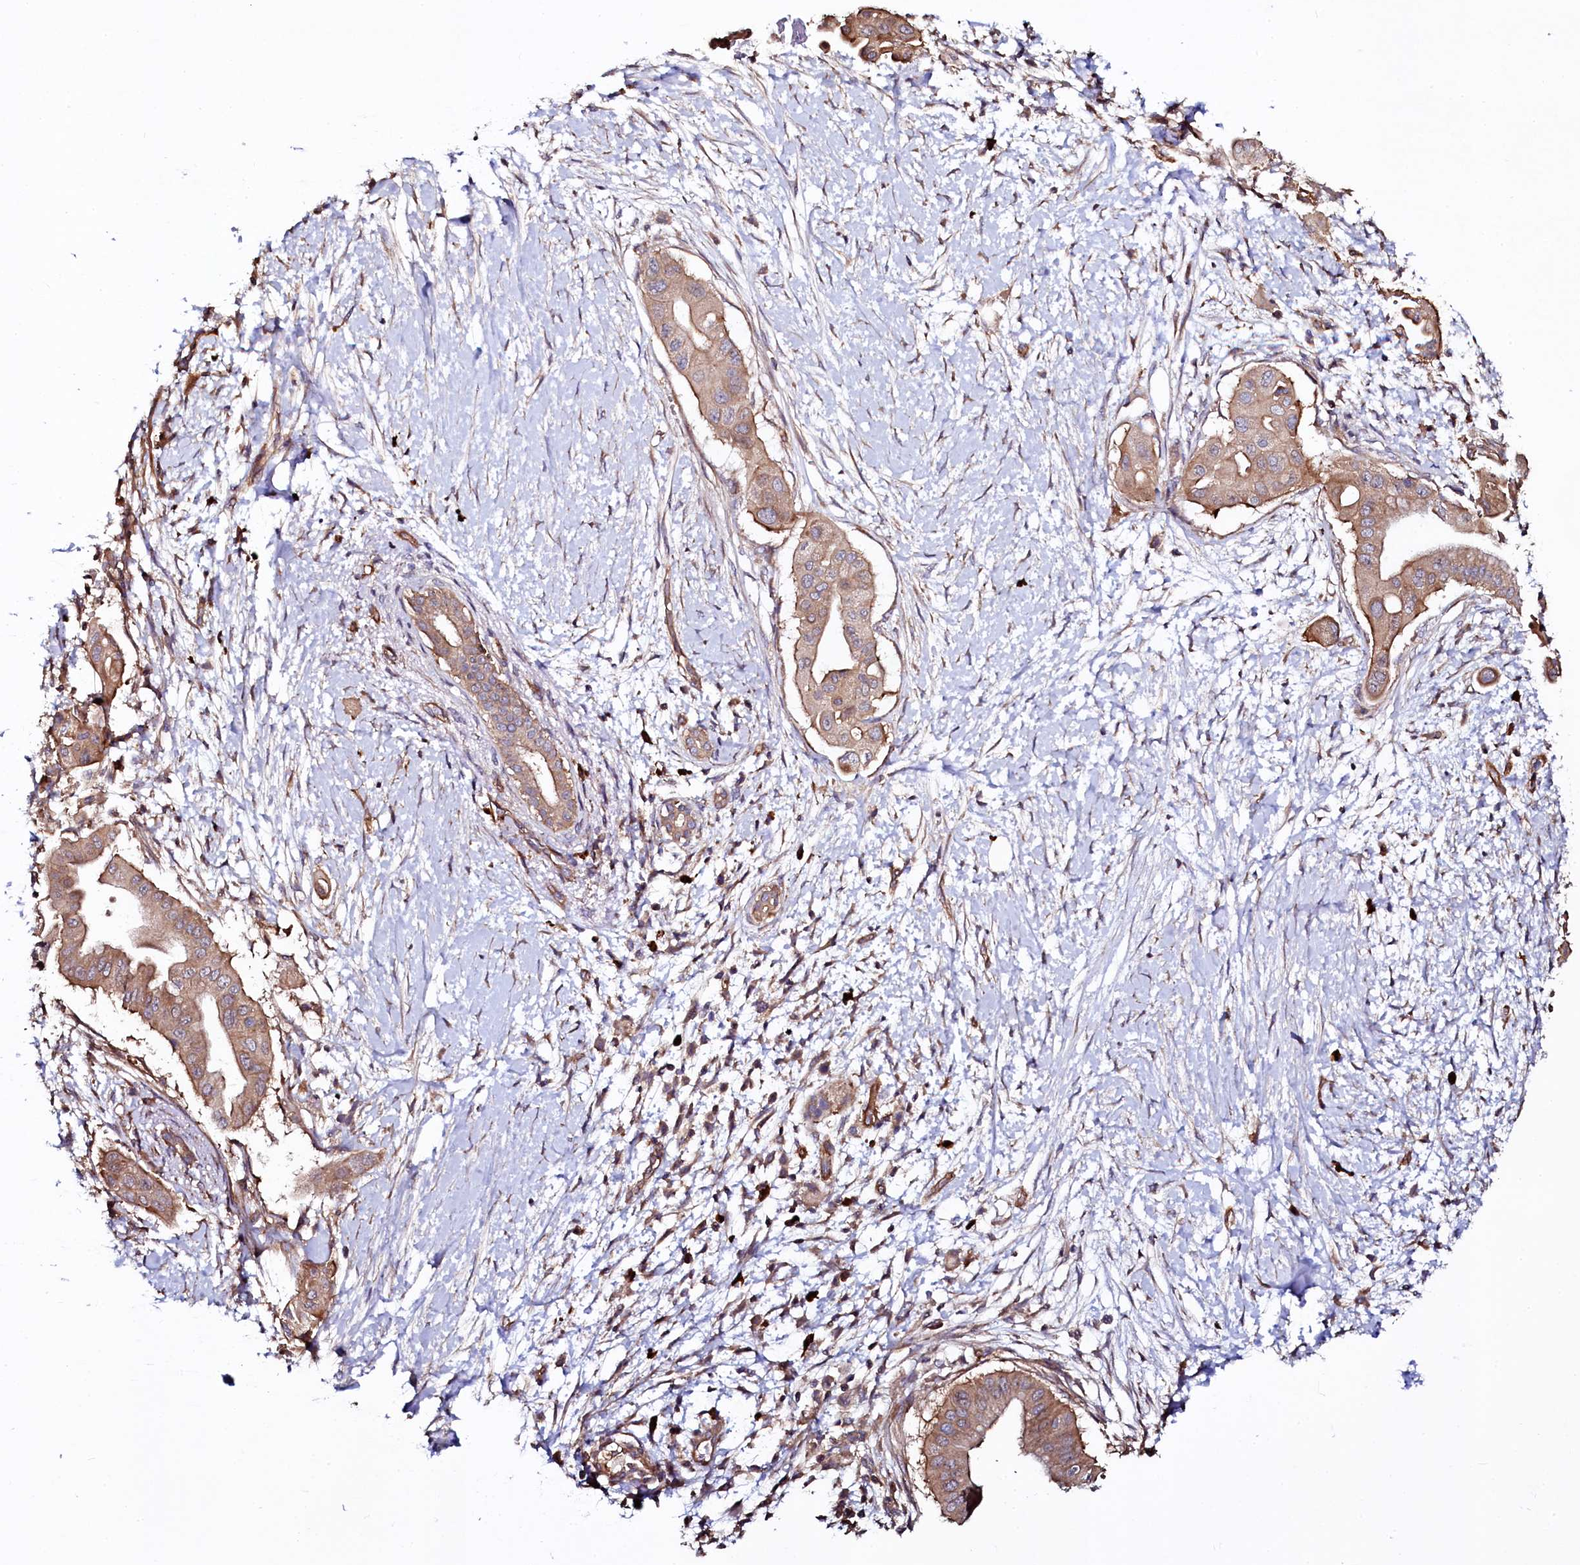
{"staining": {"intensity": "moderate", "quantity": ">75%", "location": "cytoplasmic/membranous"}, "tissue": "pancreatic cancer", "cell_type": "Tumor cells", "image_type": "cancer", "snomed": [{"axis": "morphology", "description": "Adenocarcinoma, NOS"}, {"axis": "topography", "description": "Pancreas"}], "caption": "The immunohistochemical stain labels moderate cytoplasmic/membranous positivity in tumor cells of pancreatic cancer tissue.", "gene": "USPL1", "patient": {"sex": "male", "age": 68}}